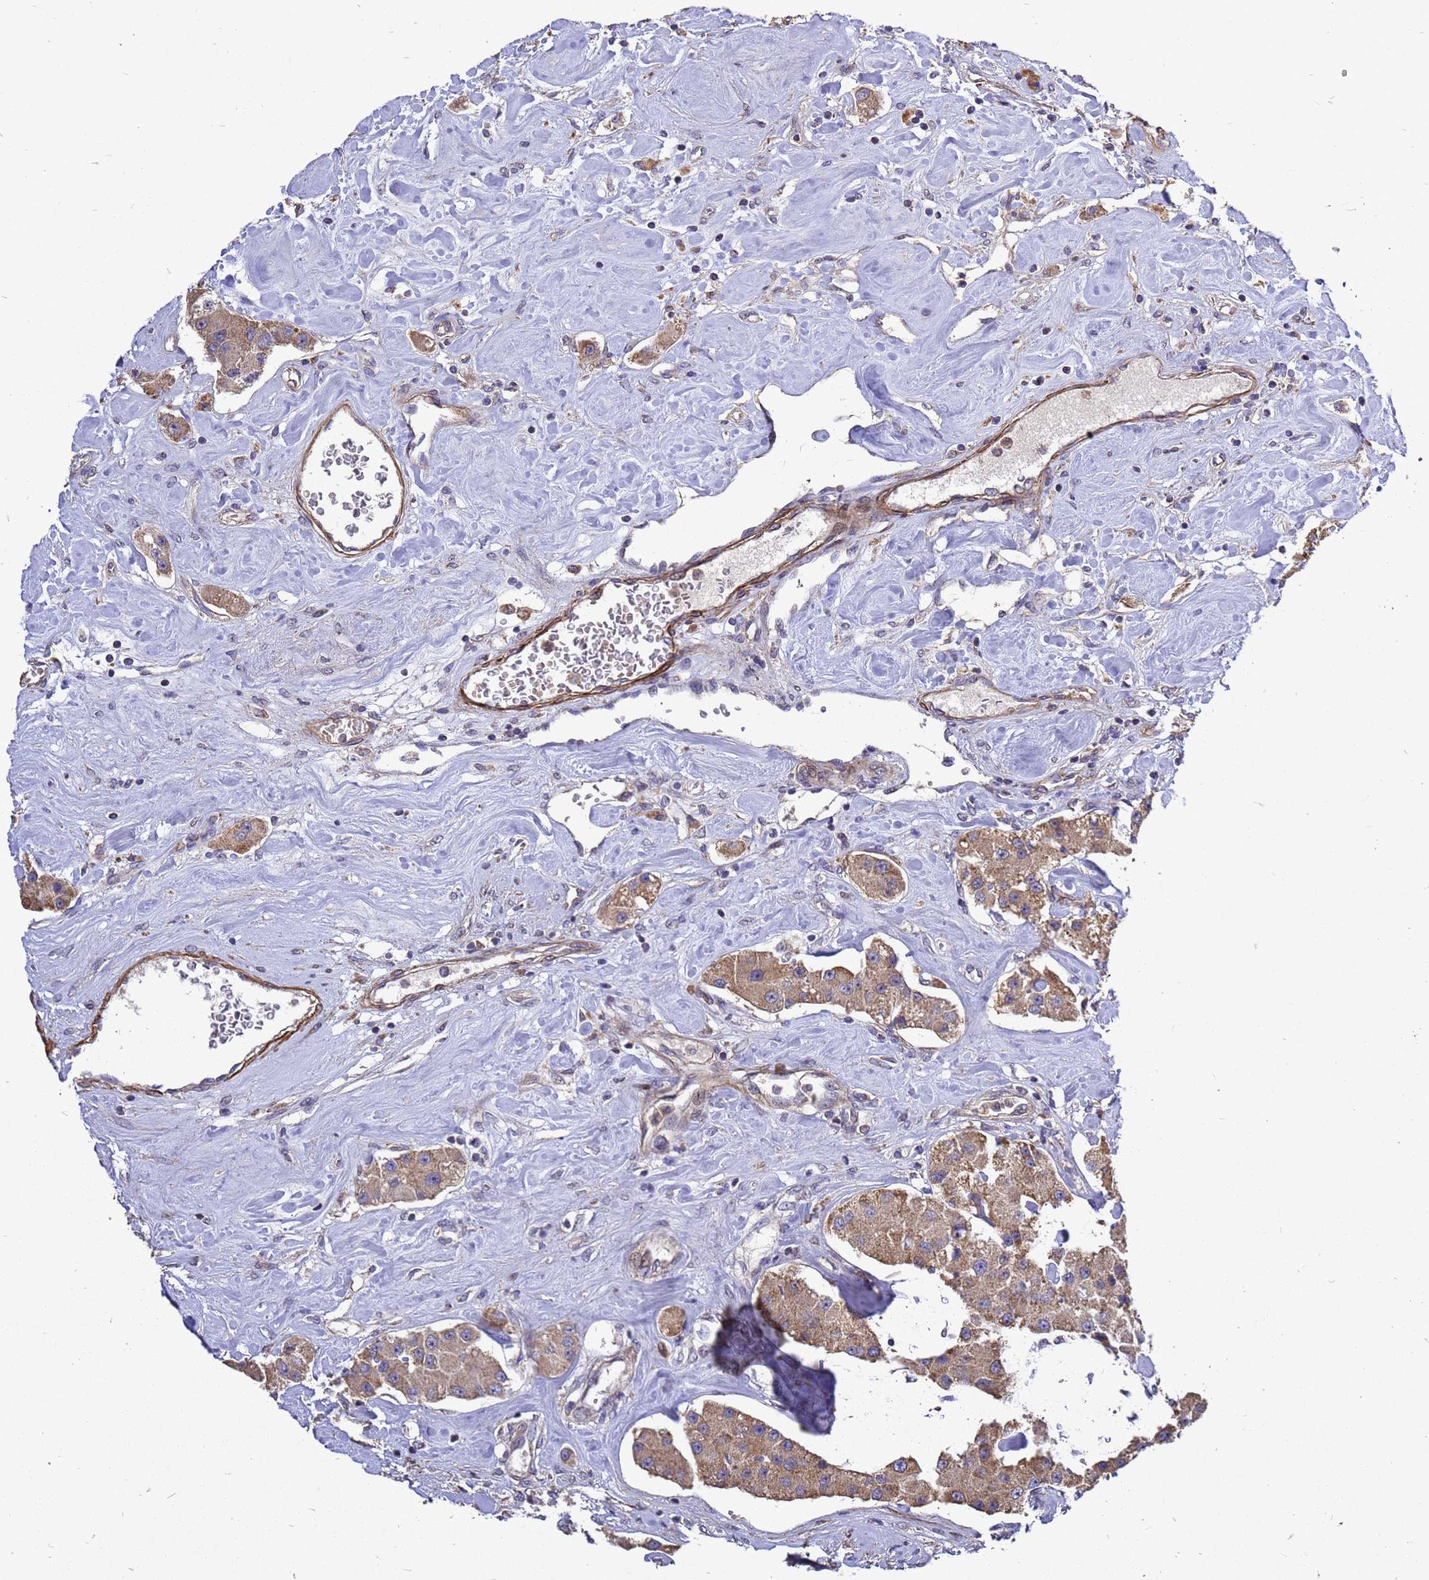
{"staining": {"intensity": "moderate", "quantity": ">75%", "location": "cytoplasmic/membranous"}, "tissue": "carcinoid", "cell_type": "Tumor cells", "image_type": "cancer", "snomed": [{"axis": "morphology", "description": "Carcinoid, malignant, NOS"}, {"axis": "topography", "description": "Pancreas"}], "caption": "This histopathology image demonstrates immunohistochemistry (IHC) staining of carcinoid, with medium moderate cytoplasmic/membranous positivity in about >75% of tumor cells.", "gene": "RSPRY1", "patient": {"sex": "male", "age": 41}}